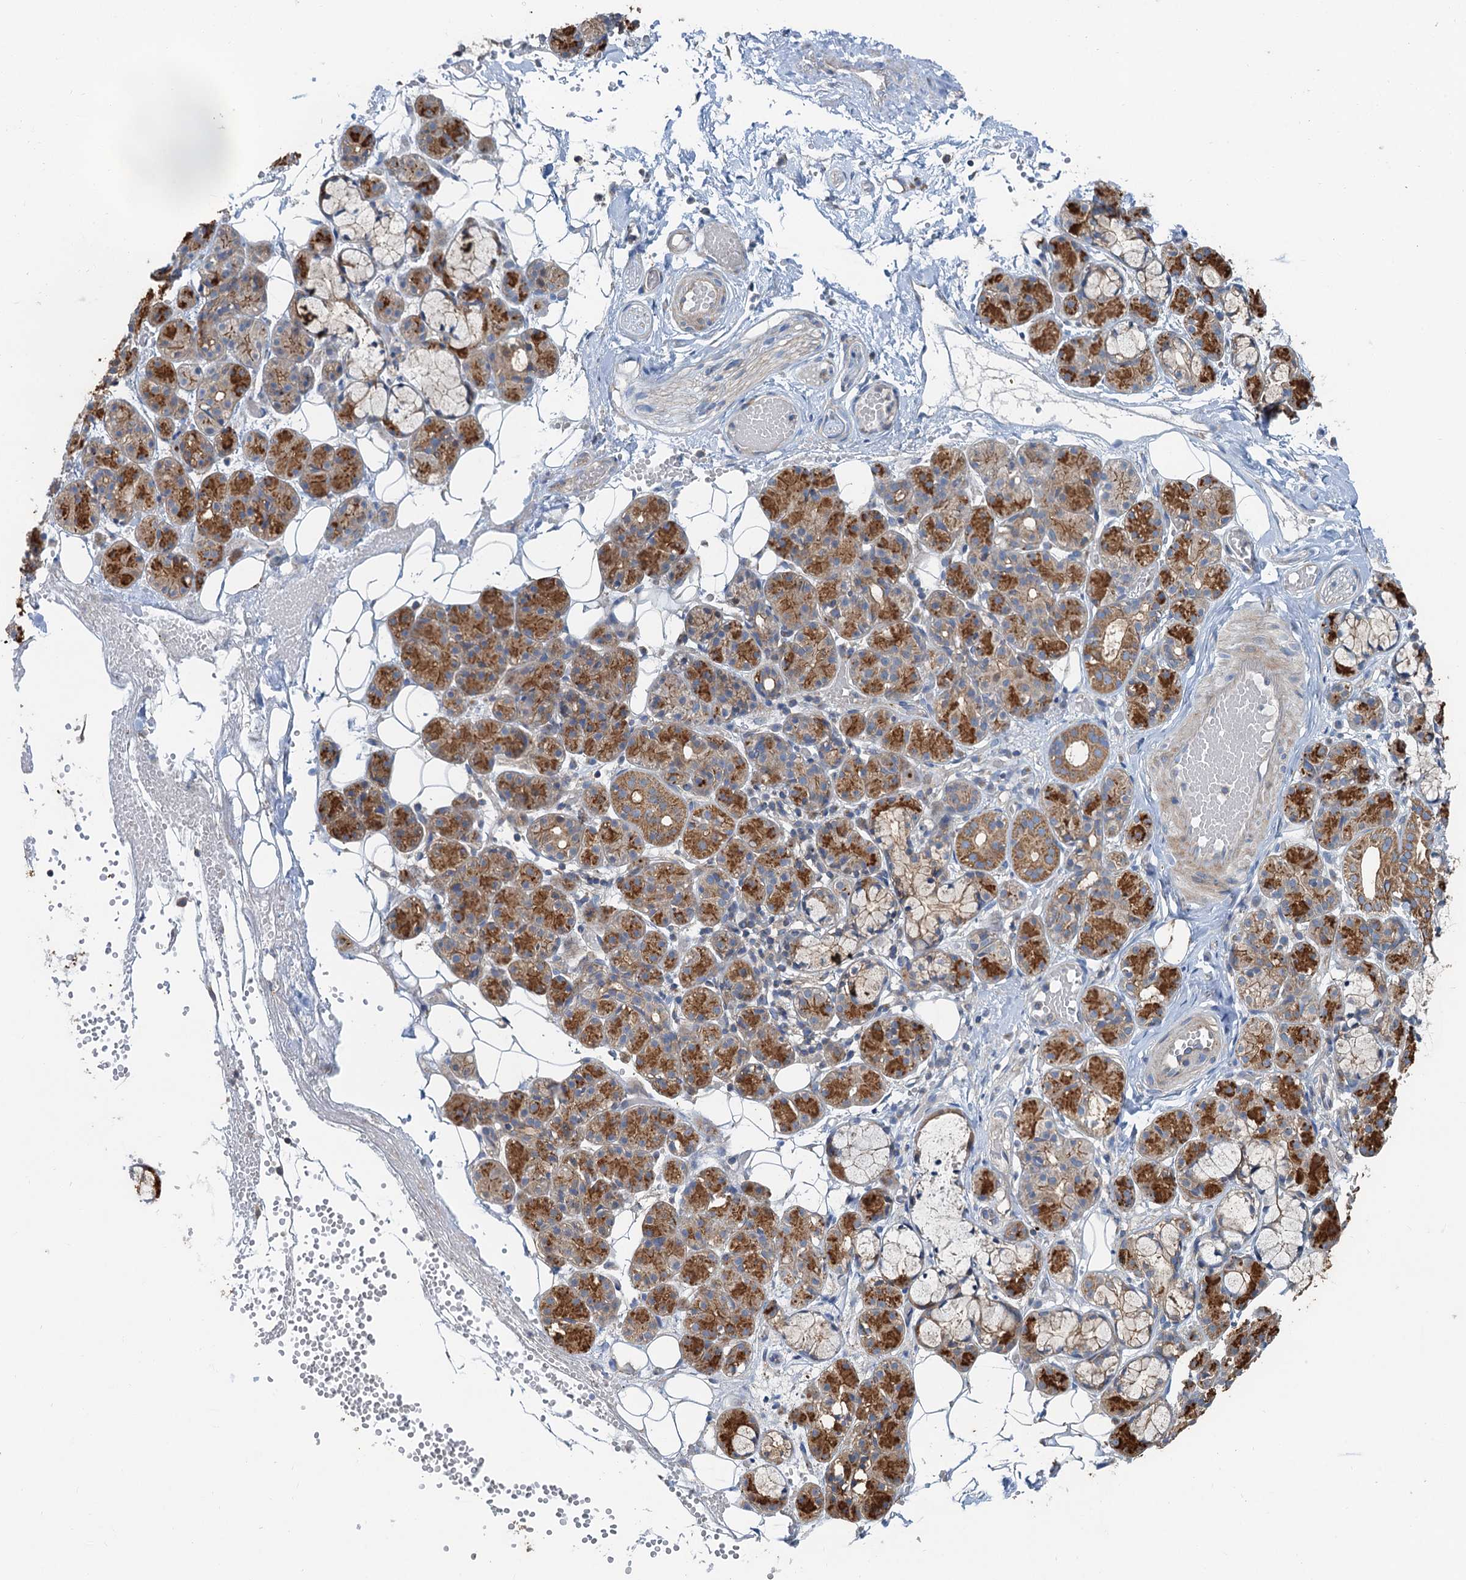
{"staining": {"intensity": "strong", "quantity": "25%-75%", "location": "cytoplasmic/membranous"}, "tissue": "salivary gland", "cell_type": "Glandular cells", "image_type": "normal", "snomed": [{"axis": "morphology", "description": "Normal tissue, NOS"}, {"axis": "topography", "description": "Salivary gland"}], "caption": "Strong cytoplasmic/membranous expression for a protein is seen in about 25%-75% of glandular cells of normal salivary gland using immunohistochemistry.", "gene": "ANKRD26", "patient": {"sex": "male", "age": 63}}